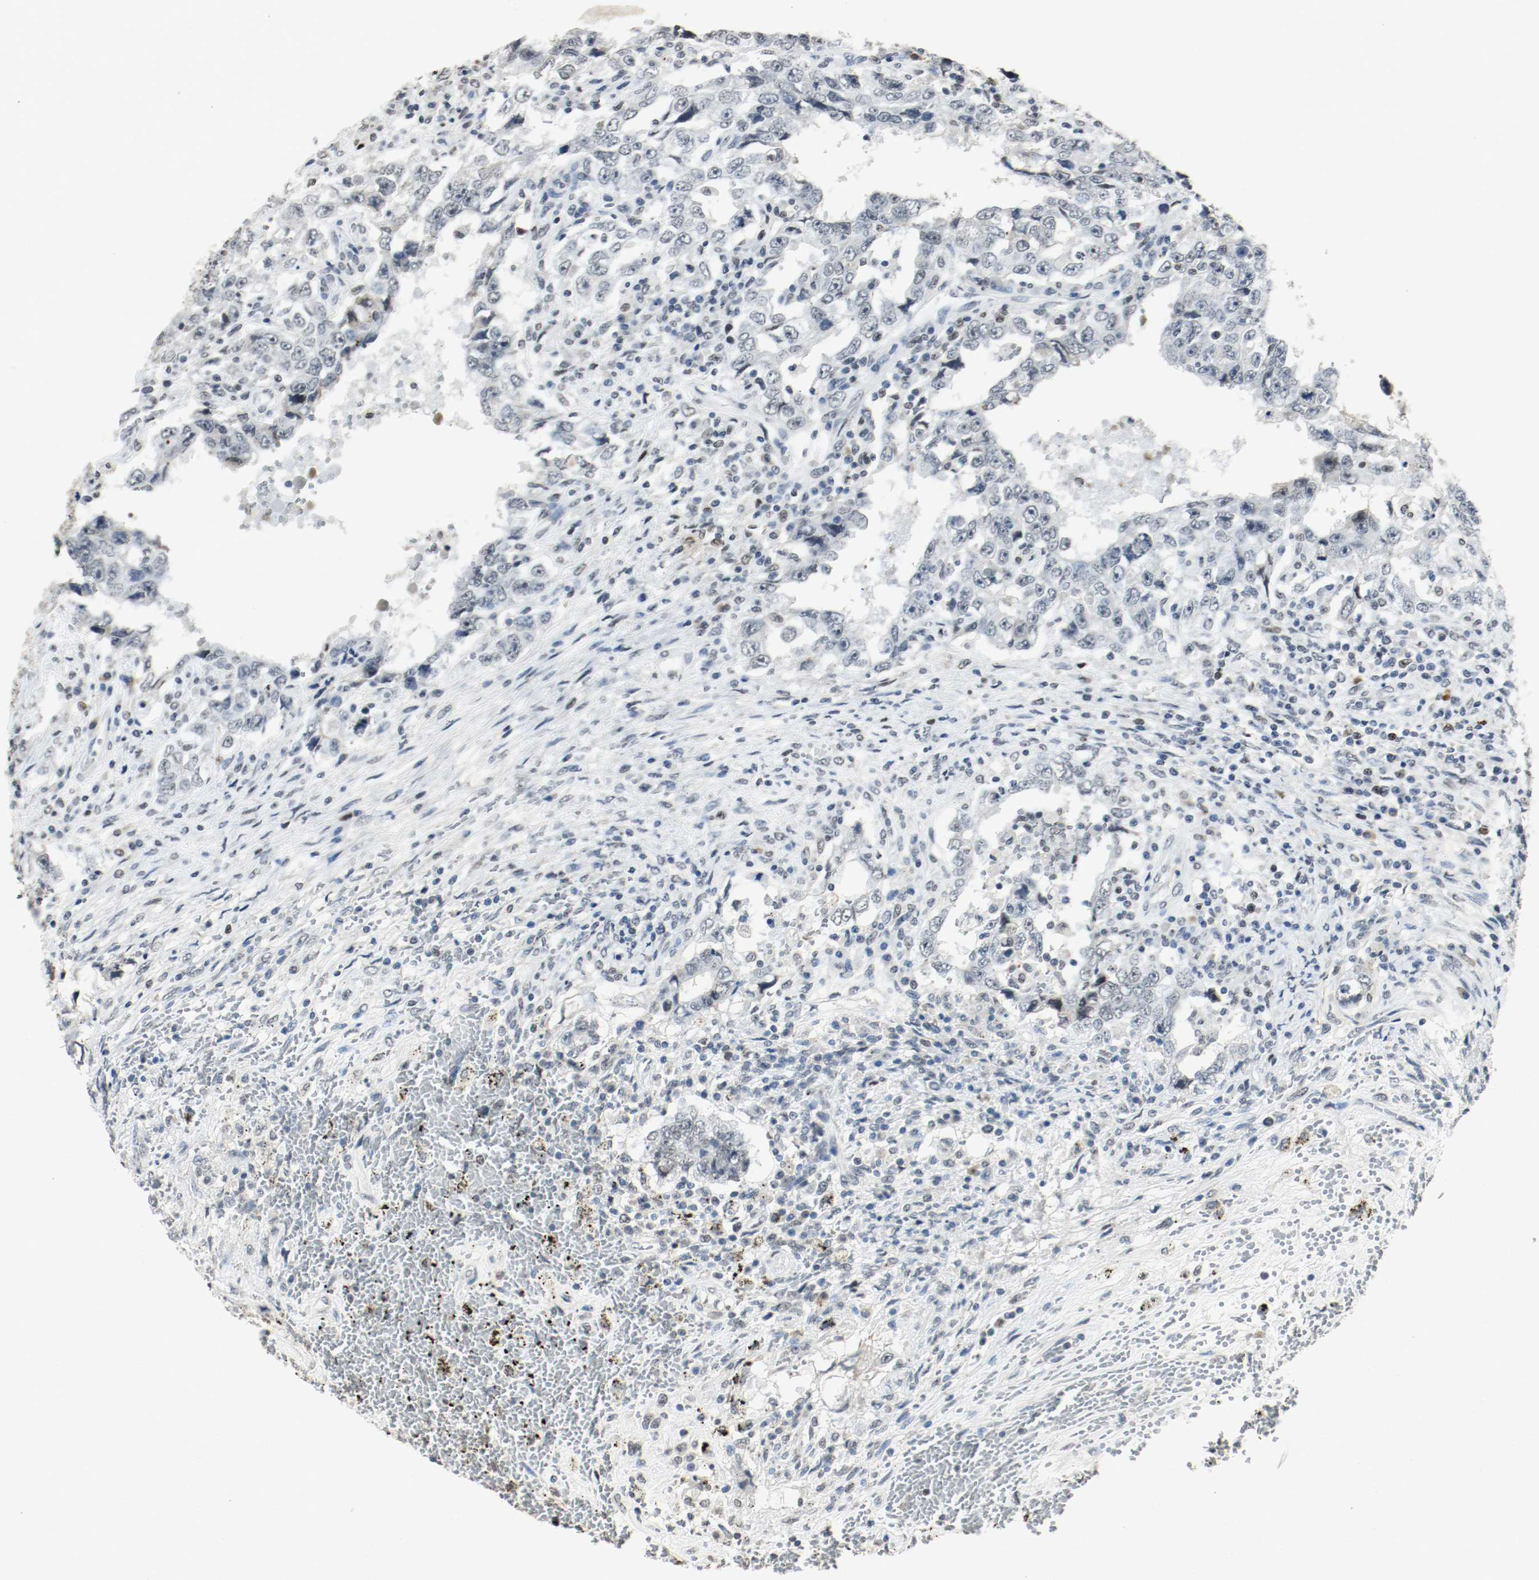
{"staining": {"intensity": "weak", "quantity": "25%-75%", "location": "nuclear"}, "tissue": "testis cancer", "cell_type": "Tumor cells", "image_type": "cancer", "snomed": [{"axis": "morphology", "description": "Carcinoma, Embryonal, NOS"}, {"axis": "topography", "description": "Testis"}], "caption": "DAB immunohistochemical staining of human testis cancer (embryonal carcinoma) demonstrates weak nuclear protein staining in about 25%-75% of tumor cells.", "gene": "DNMT1", "patient": {"sex": "male", "age": 26}}